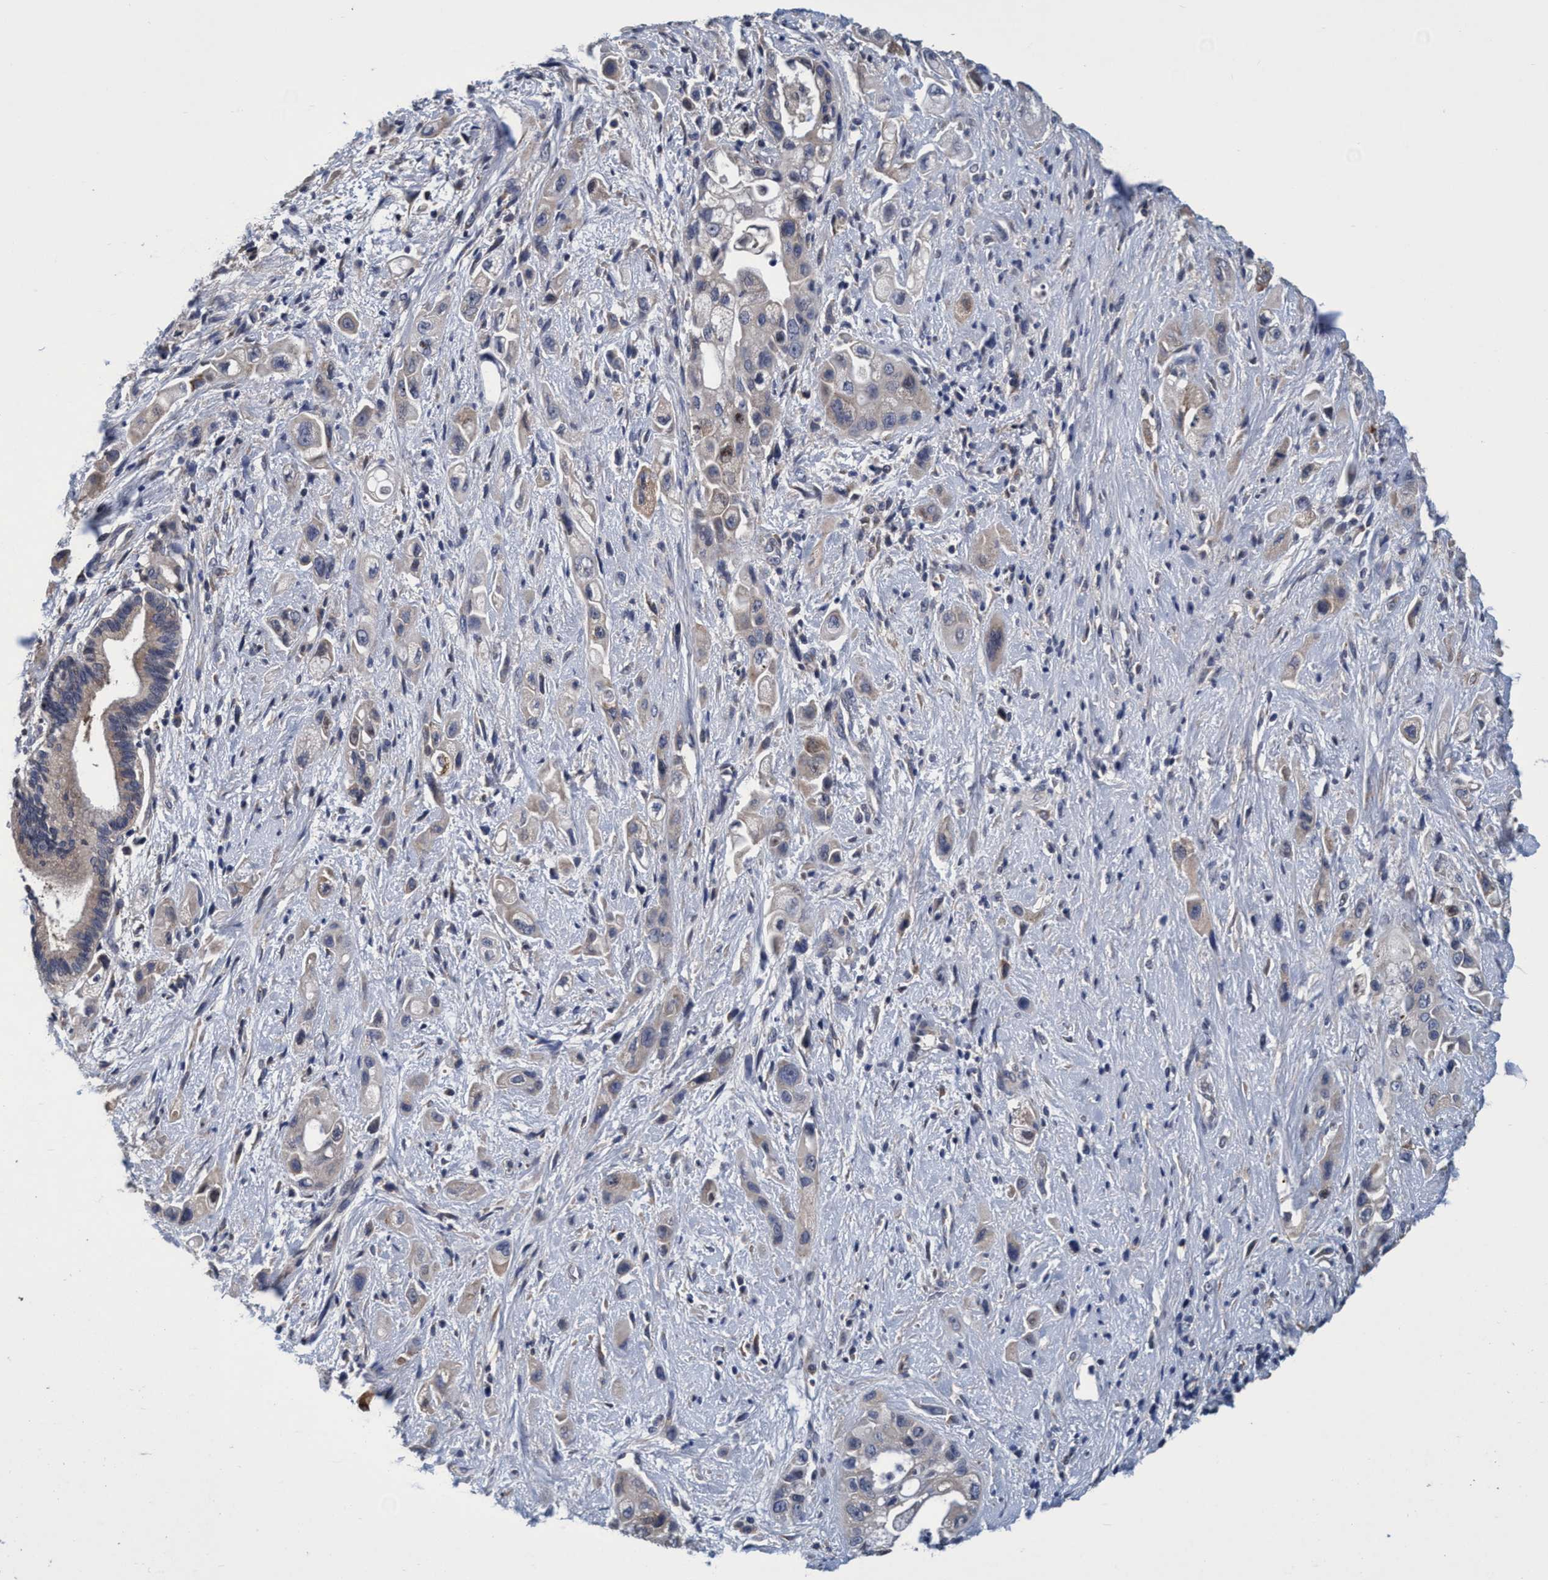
{"staining": {"intensity": "negative", "quantity": "none", "location": "none"}, "tissue": "pancreatic cancer", "cell_type": "Tumor cells", "image_type": "cancer", "snomed": [{"axis": "morphology", "description": "Adenocarcinoma, NOS"}, {"axis": "topography", "description": "Pancreas"}], "caption": "The image demonstrates no significant expression in tumor cells of pancreatic adenocarcinoma.", "gene": "CALCOCO2", "patient": {"sex": "female", "age": 66}}